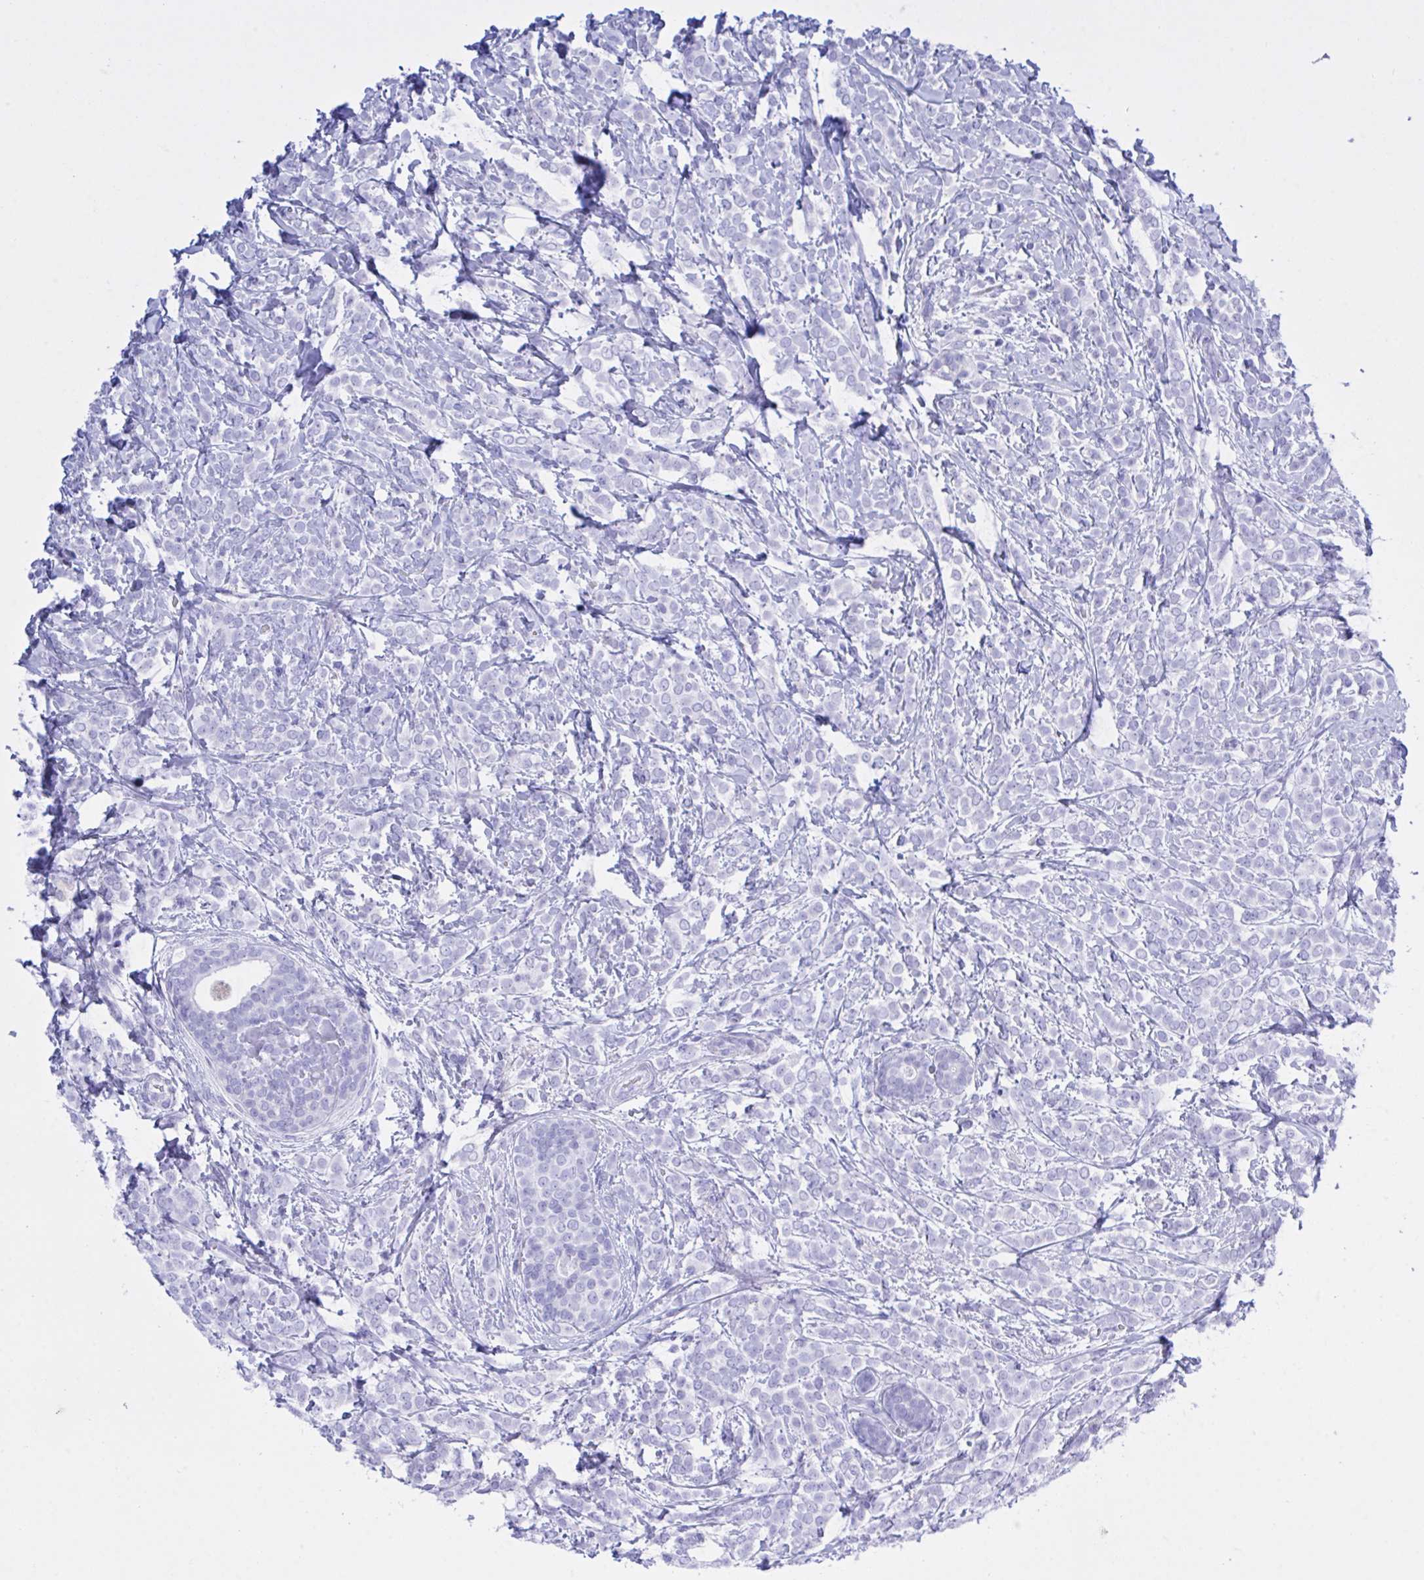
{"staining": {"intensity": "negative", "quantity": "none", "location": "none"}, "tissue": "breast cancer", "cell_type": "Tumor cells", "image_type": "cancer", "snomed": [{"axis": "morphology", "description": "Lobular carcinoma"}, {"axis": "topography", "description": "Breast"}], "caption": "Breast cancer (lobular carcinoma) stained for a protein using IHC shows no staining tumor cells.", "gene": "BEX5", "patient": {"sex": "female", "age": 49}}